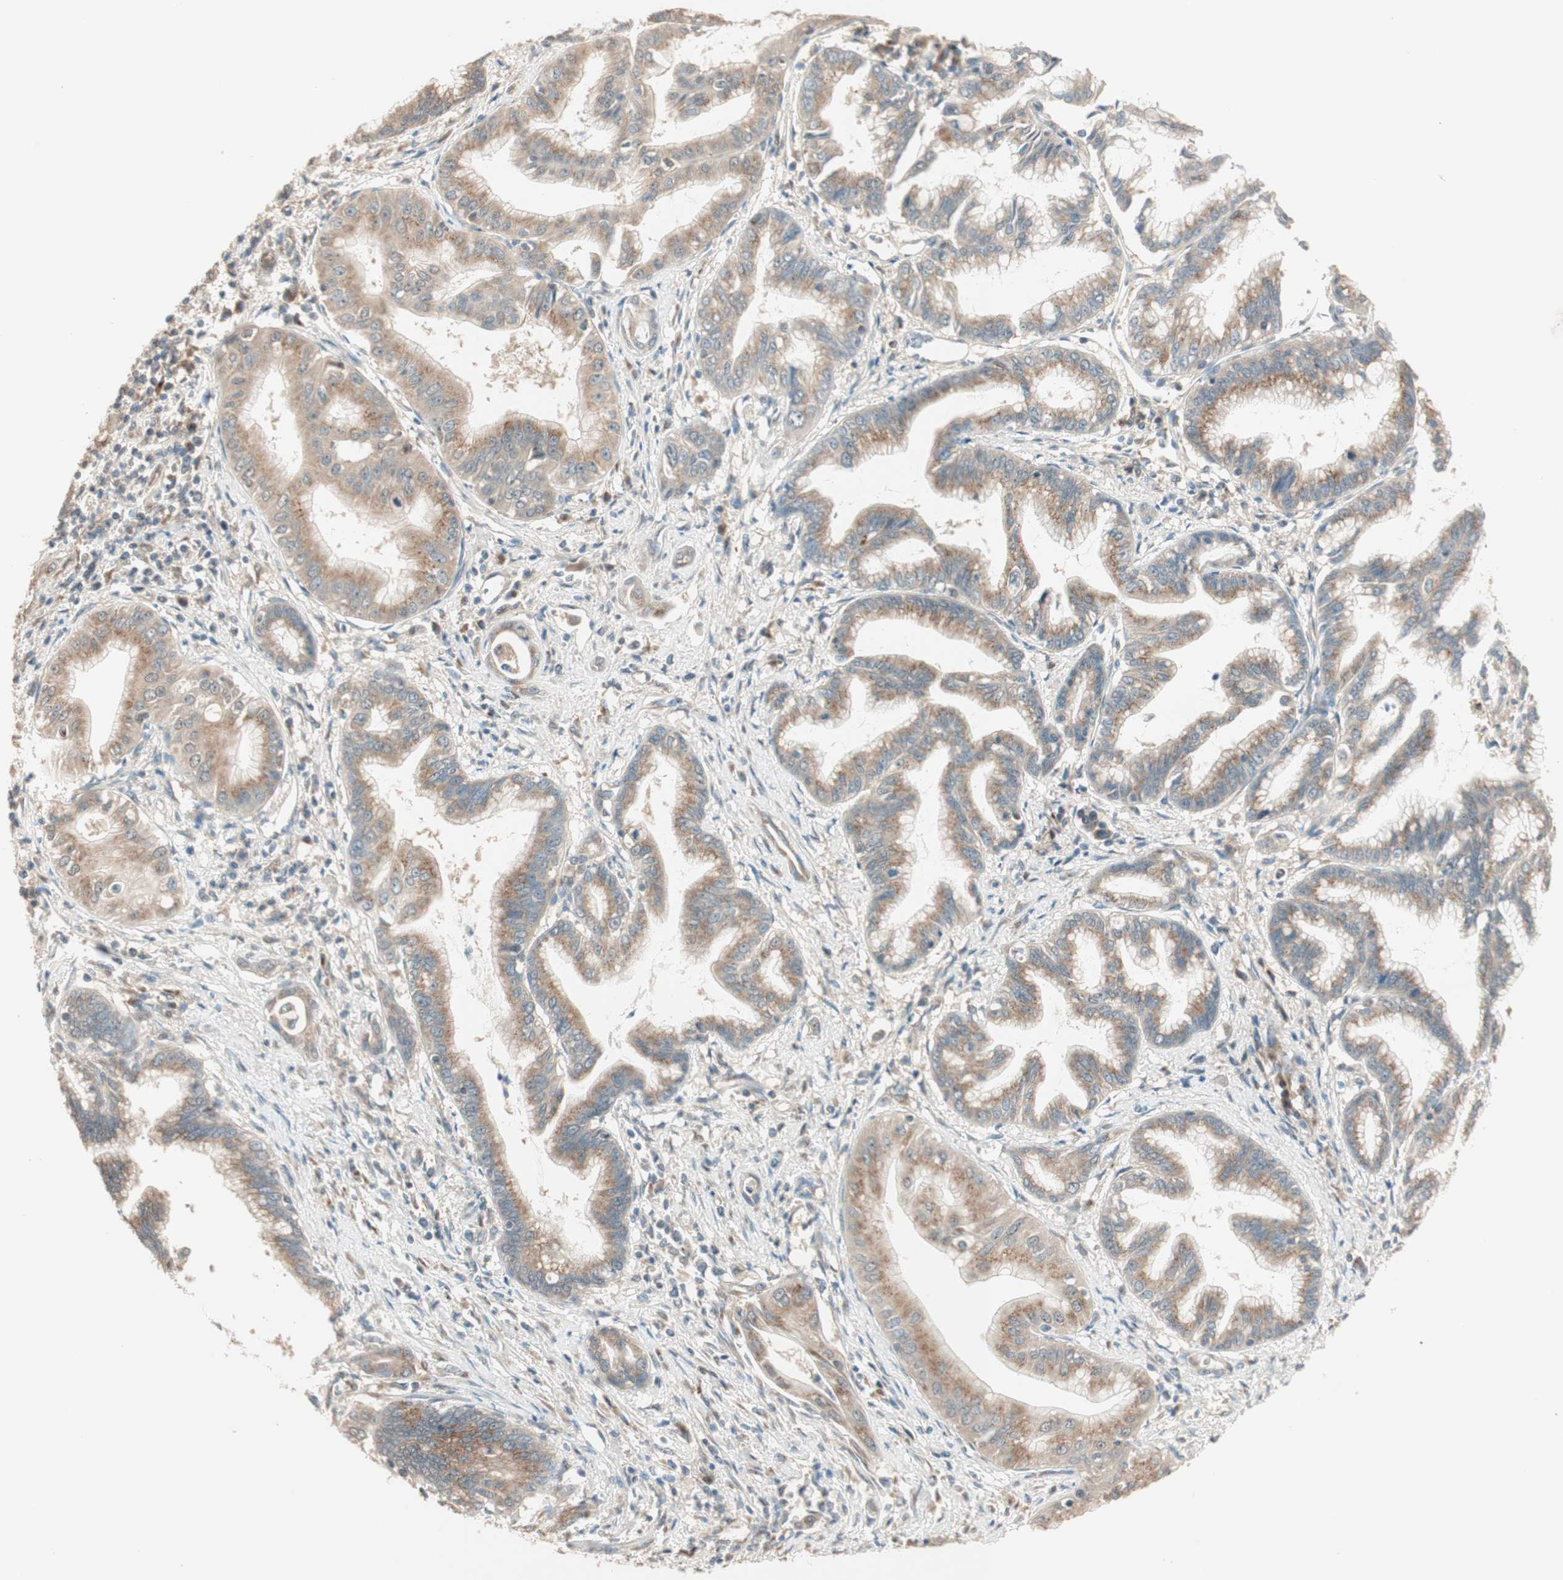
{"staining": {"intensity": "moderate", "quantity": ">75%", "location": "cytoplasmic/membranous"}, "tissue": "pancreatic cancer", "cell_type": "Tumor cells", "image_type": "cancer", "snomed": [{"axis": "morphology", "description": "Adenocarcinoma, NOS"}, {"axis": "topography", "description": "Pancreas"}], "caption": "Immunohistochemistry (IHC) histopathology image of neoplastic tissue: human pancreatic cancer stained using IHC exhibits medium levels of moderate protein expression localized specifically in the cytoplasmic/membranous of tumor cells, appearing as a cytoplasmic/membranous brown color.", "gene": "SEC16A", "patient": {"sex": "female", "age": 64}}